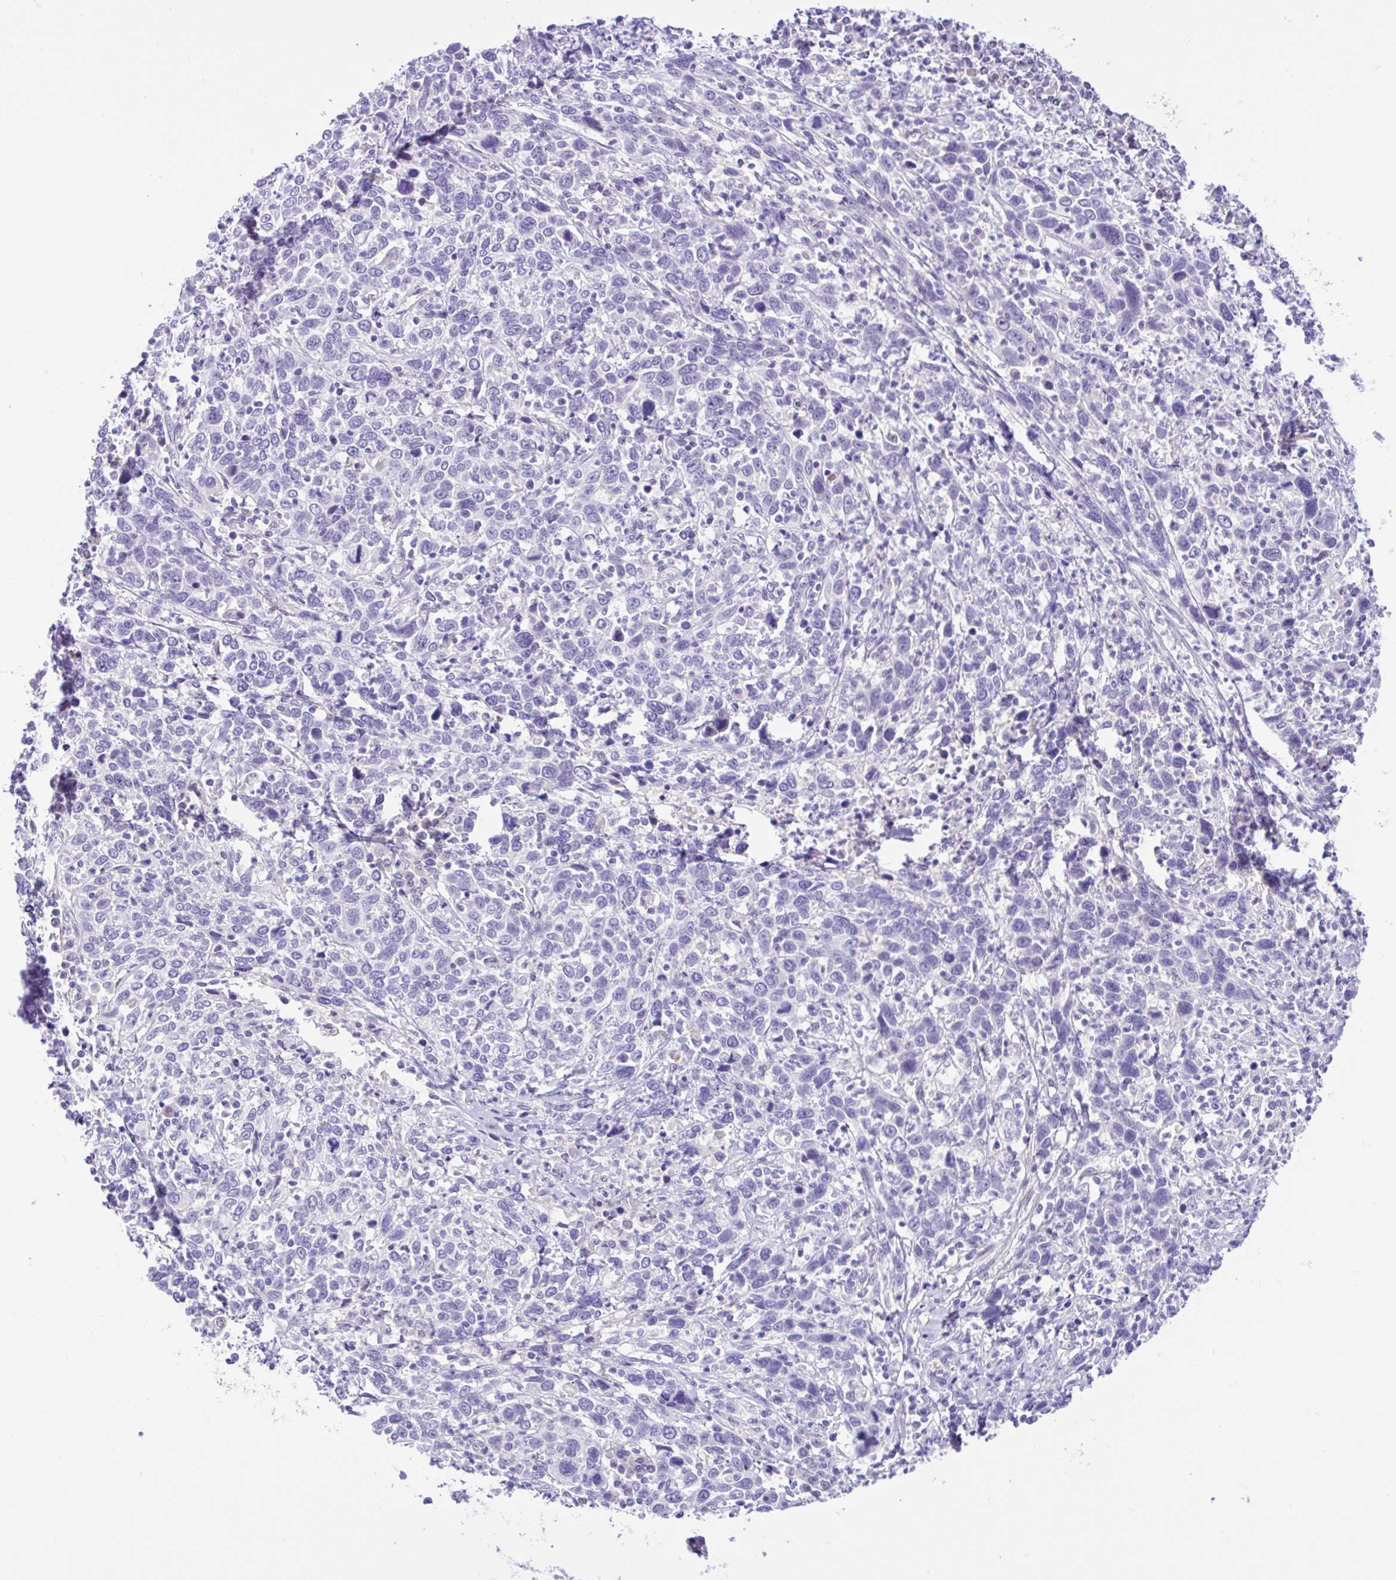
{"staining": {"intensity": "negative", "quantity": "none", "location": "none"}, "tissue": "cervical cancer", "cell_type": "Tumor cells", "image_type": "cancer", "snomed": [{"axis": "morphology", "description": "Squamous cell carcinoma, NOS"}, {"axis": "topography", "description": "Cervix"}], "caption": "High magnification brightfield microscopy of cervical cancer stained with DAB (brown) and counterstained with hematoxylin (blue): tumor cells show no significant staining.", "gene": "ANO4", "patient": {"sex": "female", "age": 46}}